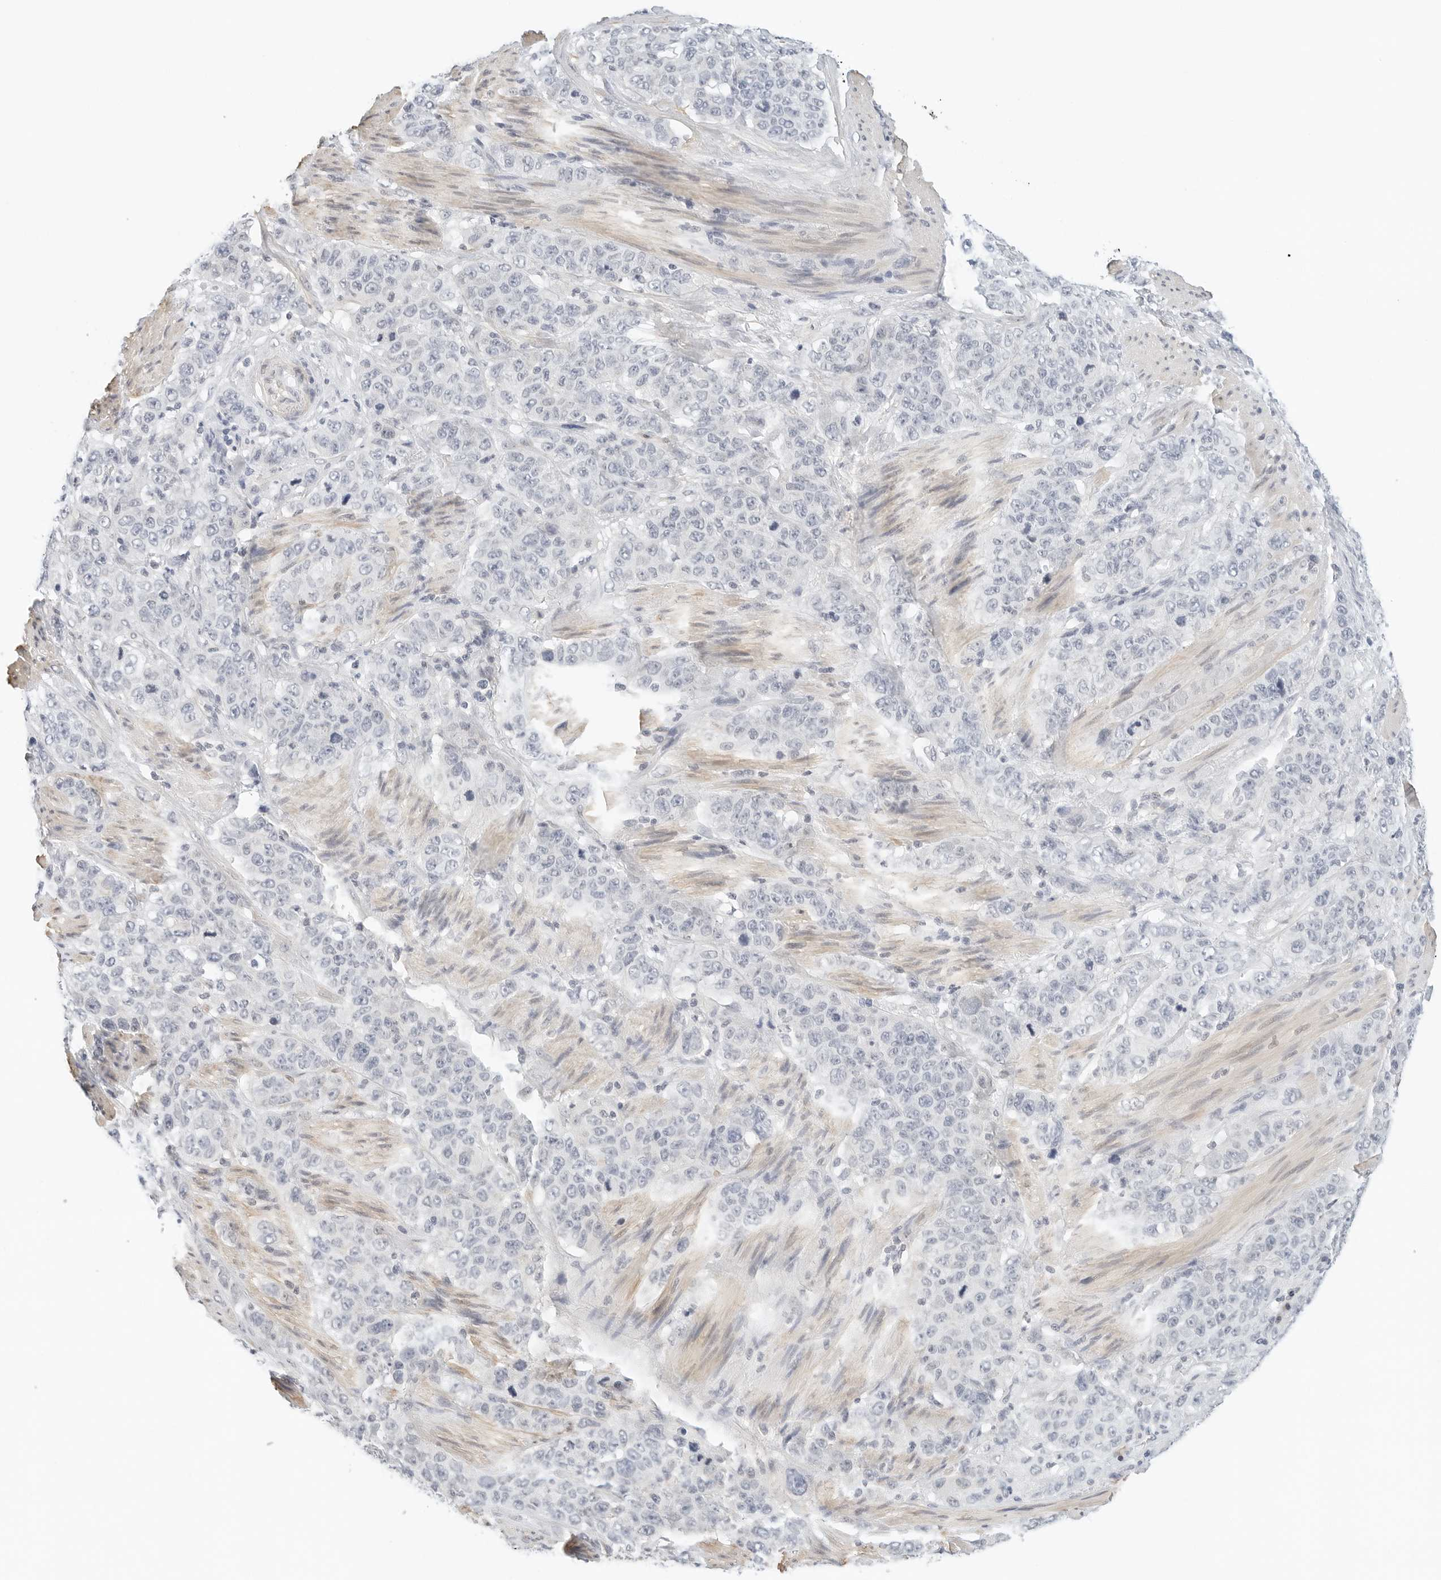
{"staining": {"intensity": "negative", "quantity": "none", "location": "none"}, "tissue": "stomach cancer", "cell_type": "Tumor cells", "image_type": "cancer", "snomed": [{"axis": "morphology", "description": "Adenocarcinoma, NOS"}, {"axis": "topography", "description": "Stomach"}], "caption": "The IHC image has no significant positivity in tumor cells of stomach cancer (adenocarcinoma) tissue.", "gene": "PKDCC", "patient": {"sex": "male", "age": 48}}